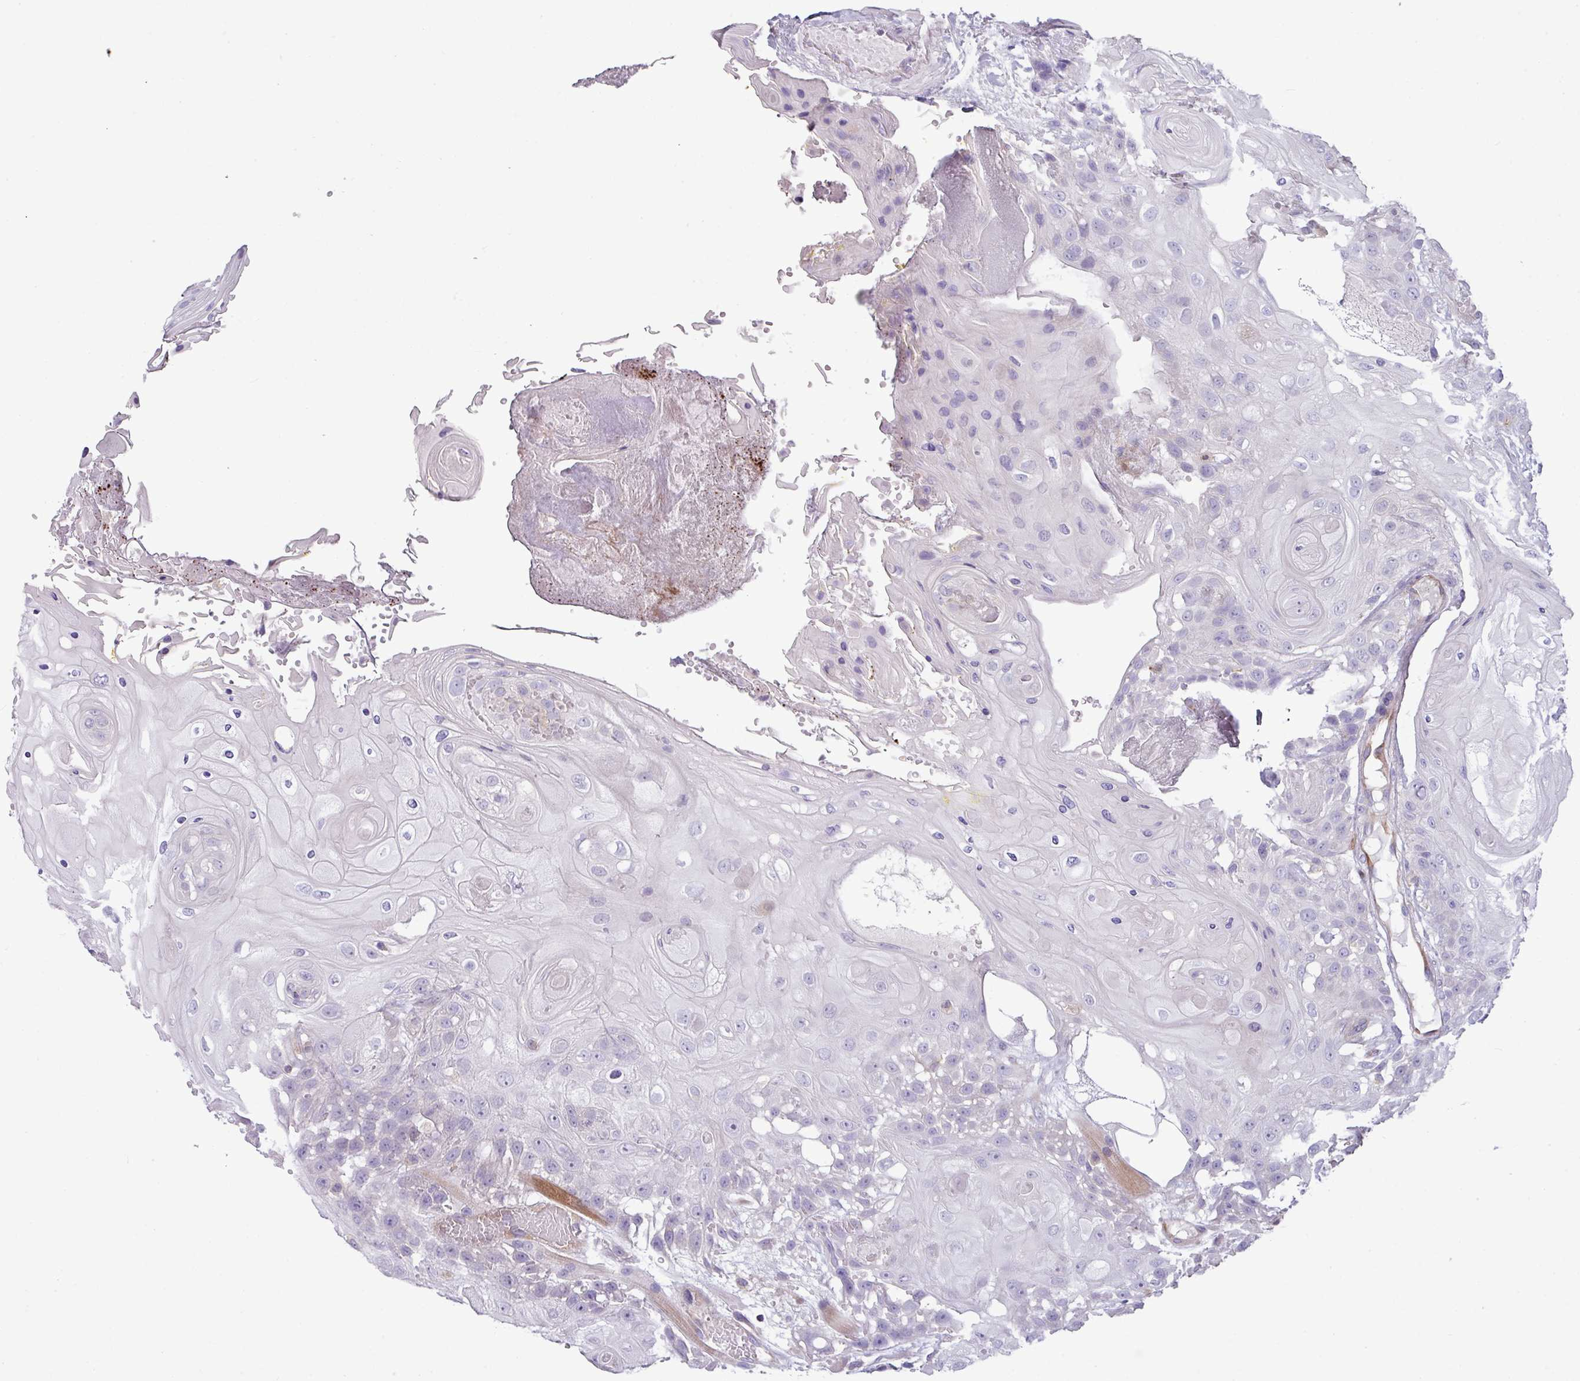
{"staining": {"intensity": "negative", "quantity": "none", "location": "none"}, "tissue": "head and neck cancer", "cell_type": "Tumor cells", "image_type": "cancer", "snomed": [{"axis": "morphology", "description": "Squamous cell carcinoma, NOS"}, {"axis": "topography", "description": "Head-Neck"}], "caption": "Human head and neck cancer stained for a protein using IHC shows no positivity in tumor cells.", "gene": "KIRREL3", "patient": {"sex": "female", "age": 43}}